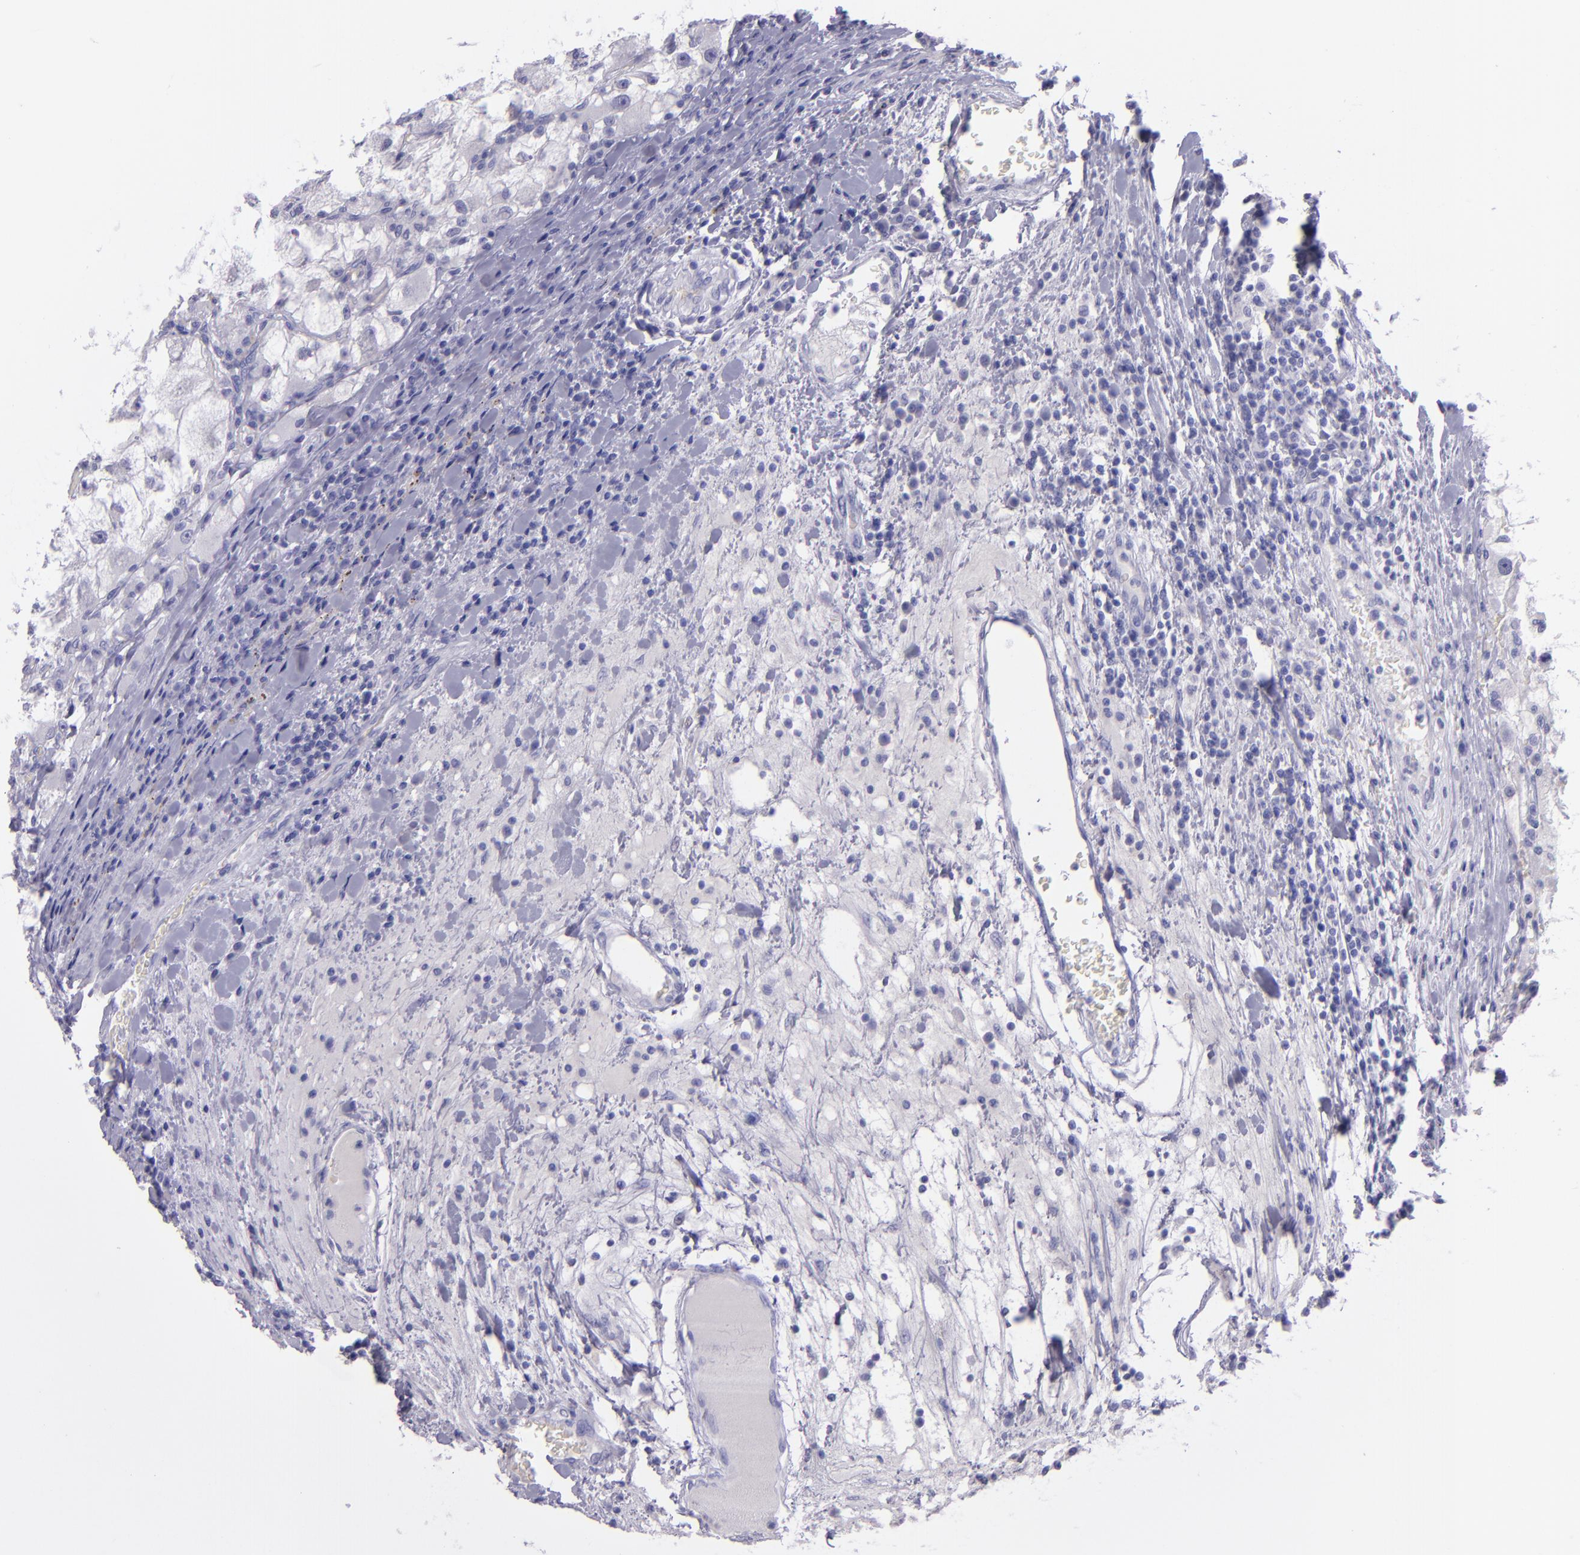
{"staining": {"intensity": "negative", "quantity": "none", "location": "none"}, "tissue": "renal cancer", "cell_type": "Tumor cells", "image_type": "cancer", "snomed": [{"axis": "morphology", "description": "Adenocarcinoma, NOS"}, {"axis": "topography", "description": "Kidney"}], "caption": "This is an IHC histopathology image of renal cancer. There is no expression in tumor cells.", "gene": "TNNT3", "patient": {"sex": "female", "age": 73}}